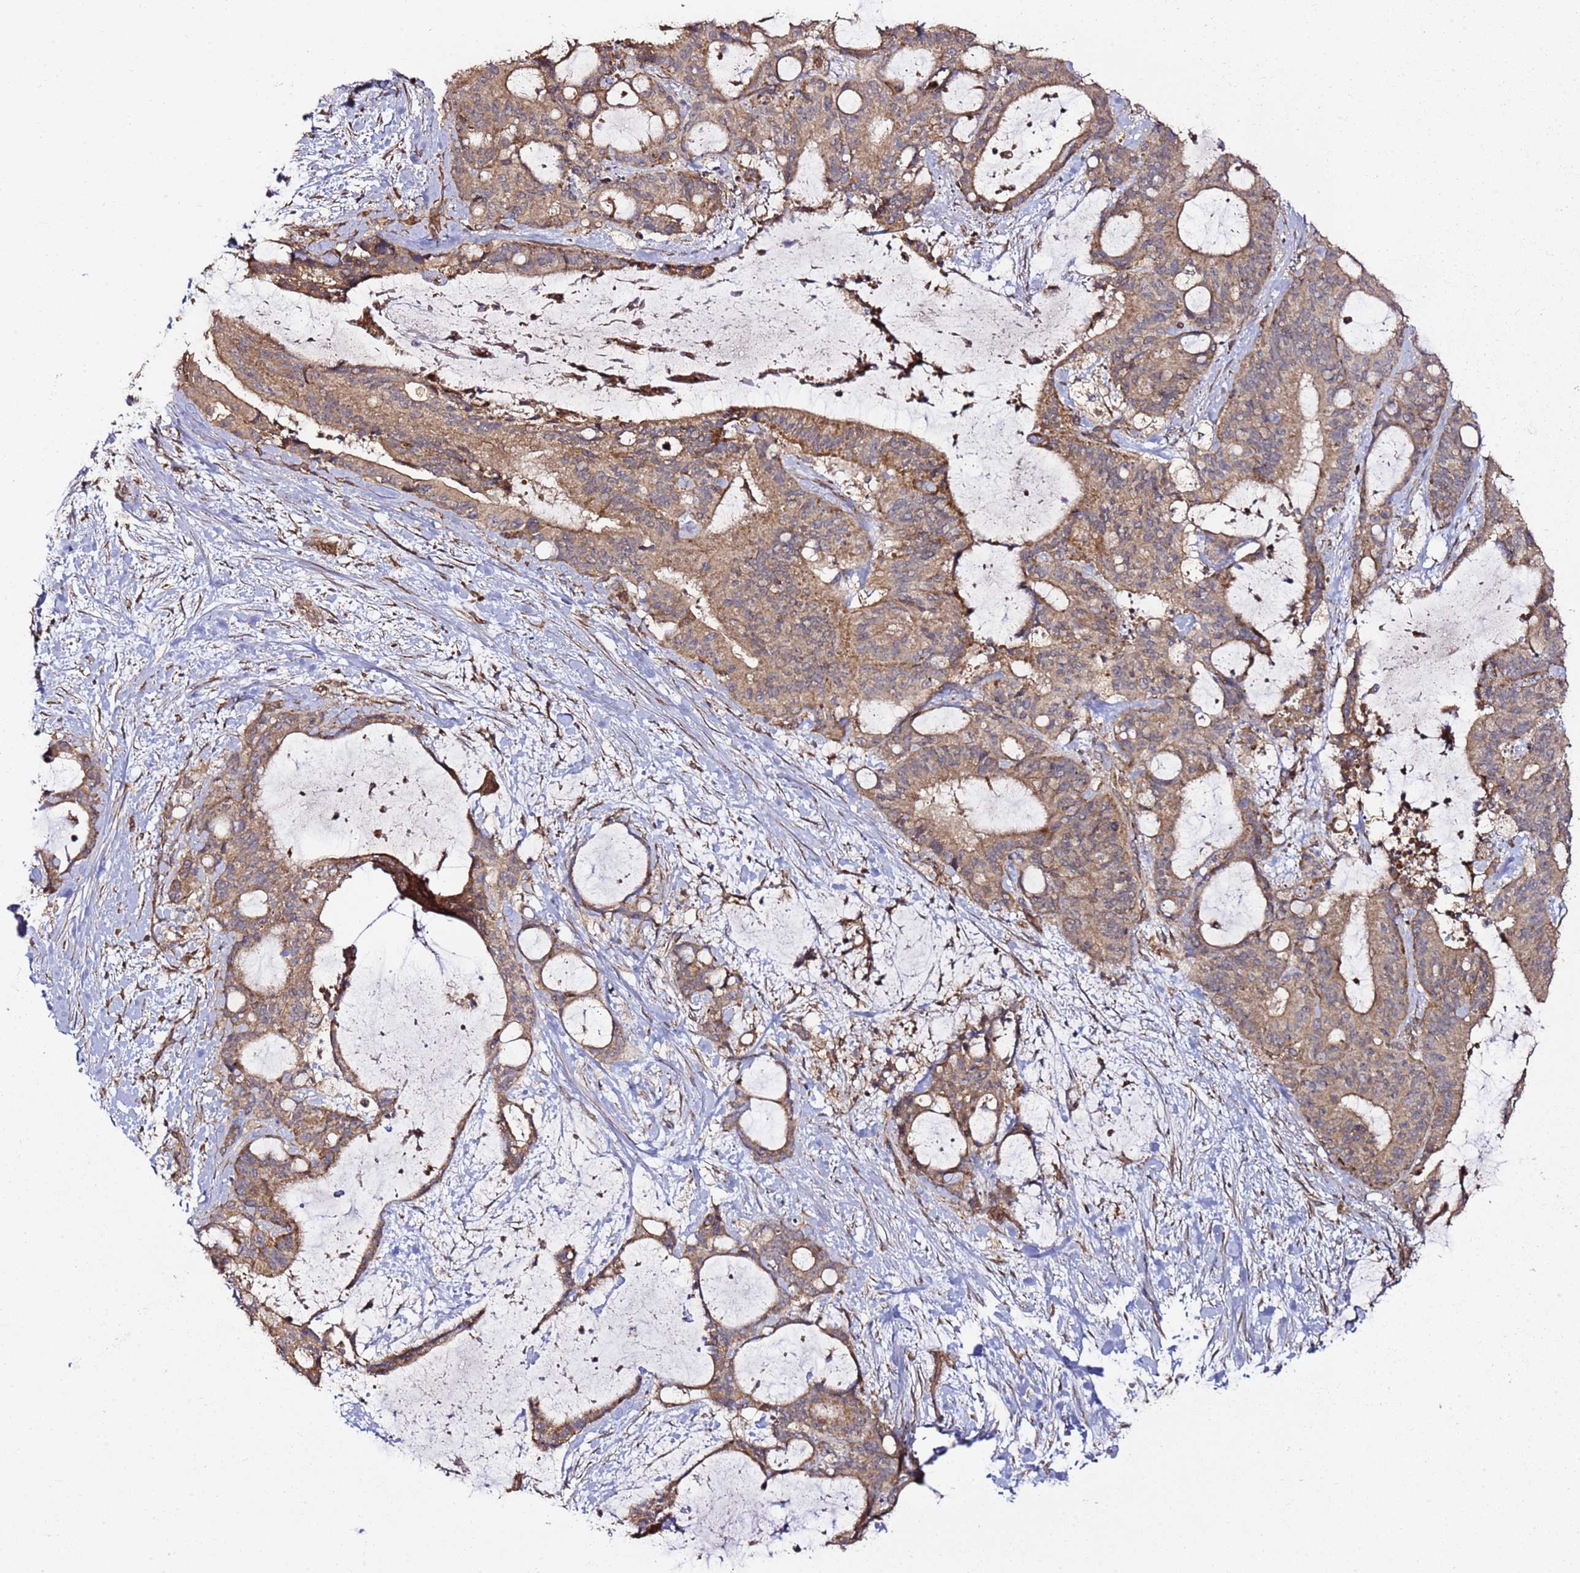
{"staining": {"intensity": "moderate", "quantity": ">75%", "location": "cytoplasmic/membranous"}, "tissue": "liver cancer", "cell_type": "Tumor cells", "image_type": "cancer", "snomed": [{"axis": "morphology", "description": "Normal tissue, NOS"}, {"axis": "morphology", "description": "Cholangiocarcinoma"}, {"axis": "topography", "description": "Liver"}, {"axis": "topography", "description": "Peripheral nerve tissue"}], "caption": "Liver cancer tissue demonstrates moderate cytoplasmic/membranous positivity in about >75% of tumor cells, visualized by immunohistochemistry. (DAB IHC with brightfield microscopy, high magnification).", "gene": "TM2D2", "patient": {"sex": "female", "age": 73}}